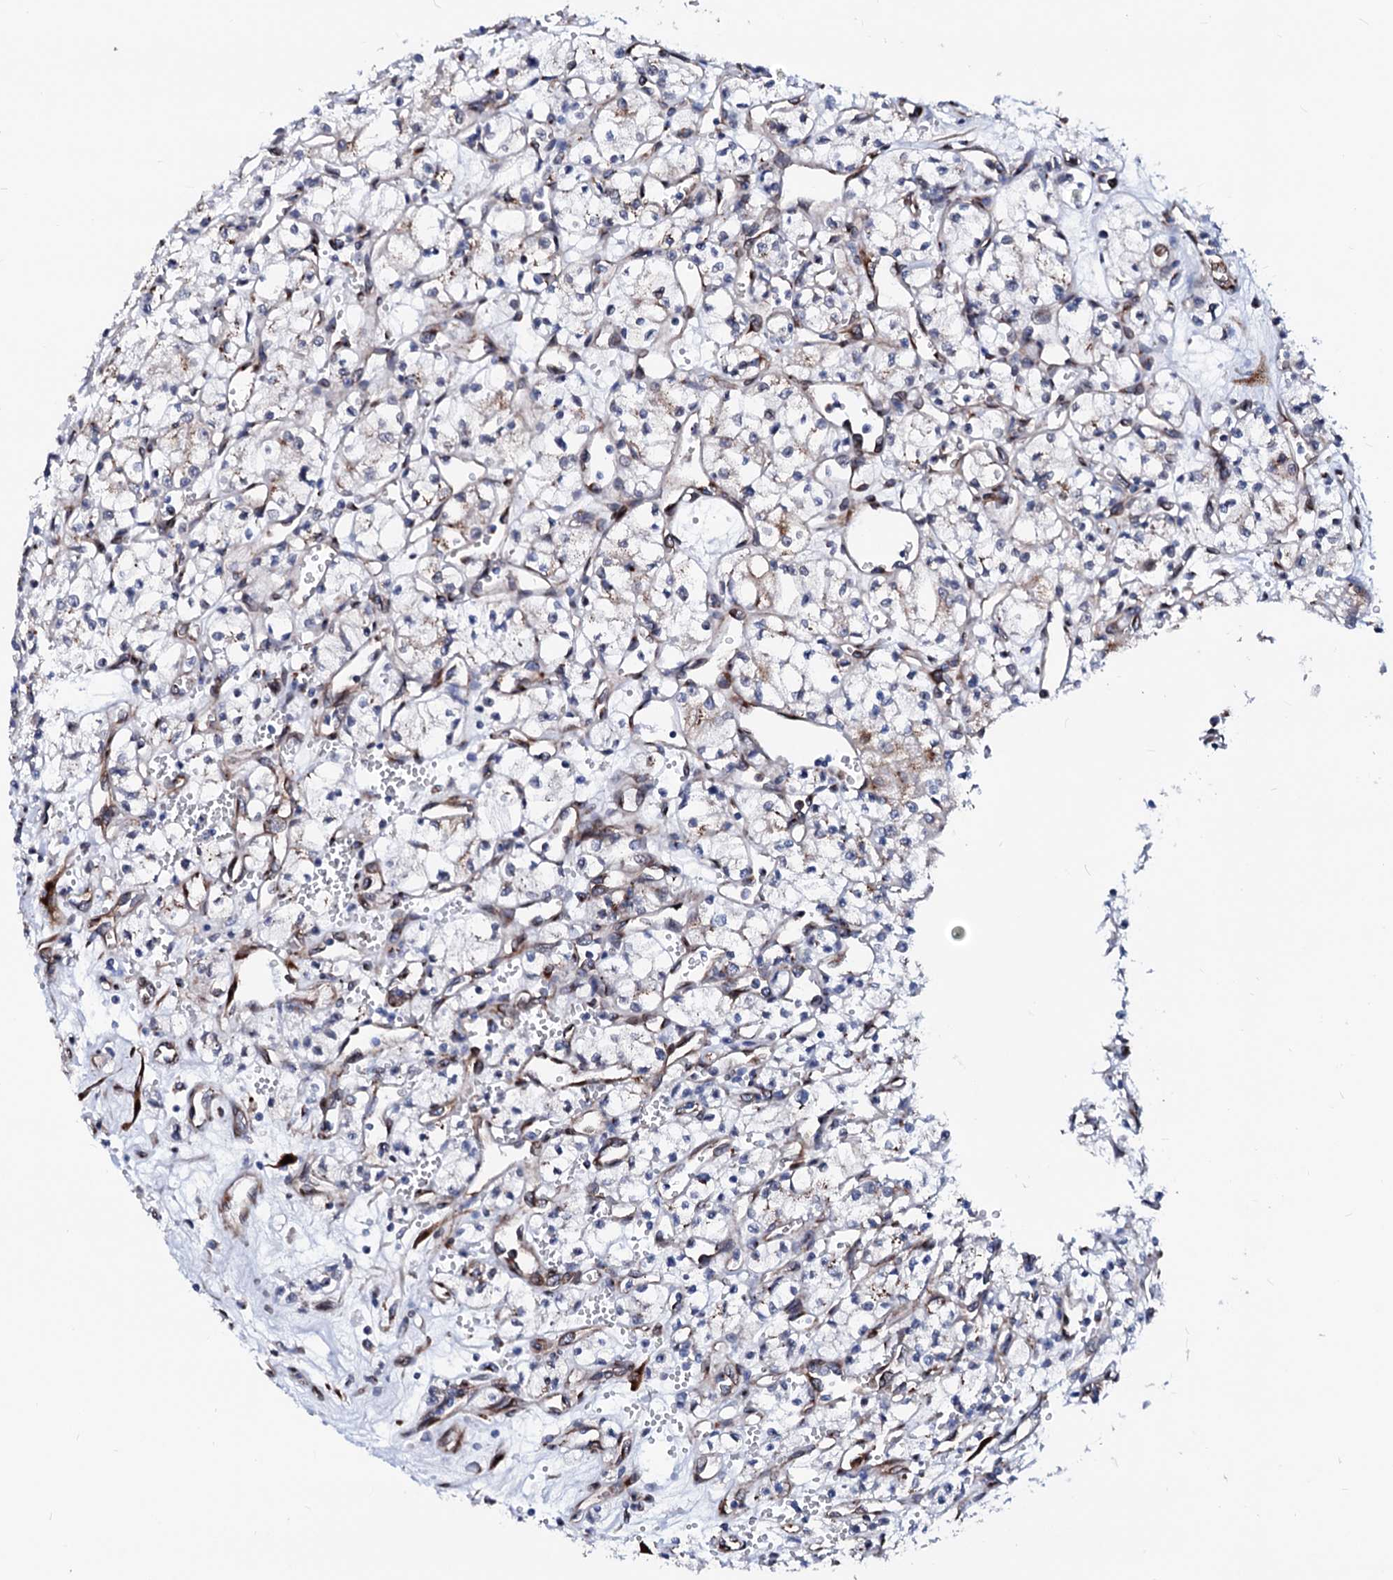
{"staining": {"intensity": "negative", "quantity": "none", "location": "none"}, "tissue": "renal cancer", "cell_type": "Tumor cells", "image_type": "cancer", "snomed": [{"axis": "morphology", "description": "Adenocarcinoma, NOS"}, {"axis": "topography", "description": "Kidney"}], "caption": "Immunohistochemistry micrograph of renal cancer stained for a protein (brown), which reveals no staining in tumor cells. (DAB immunohistochemistry (IHC), high magnification).", "gene": "TMCO3", "patient": {"sex": "male", "age": 59}}